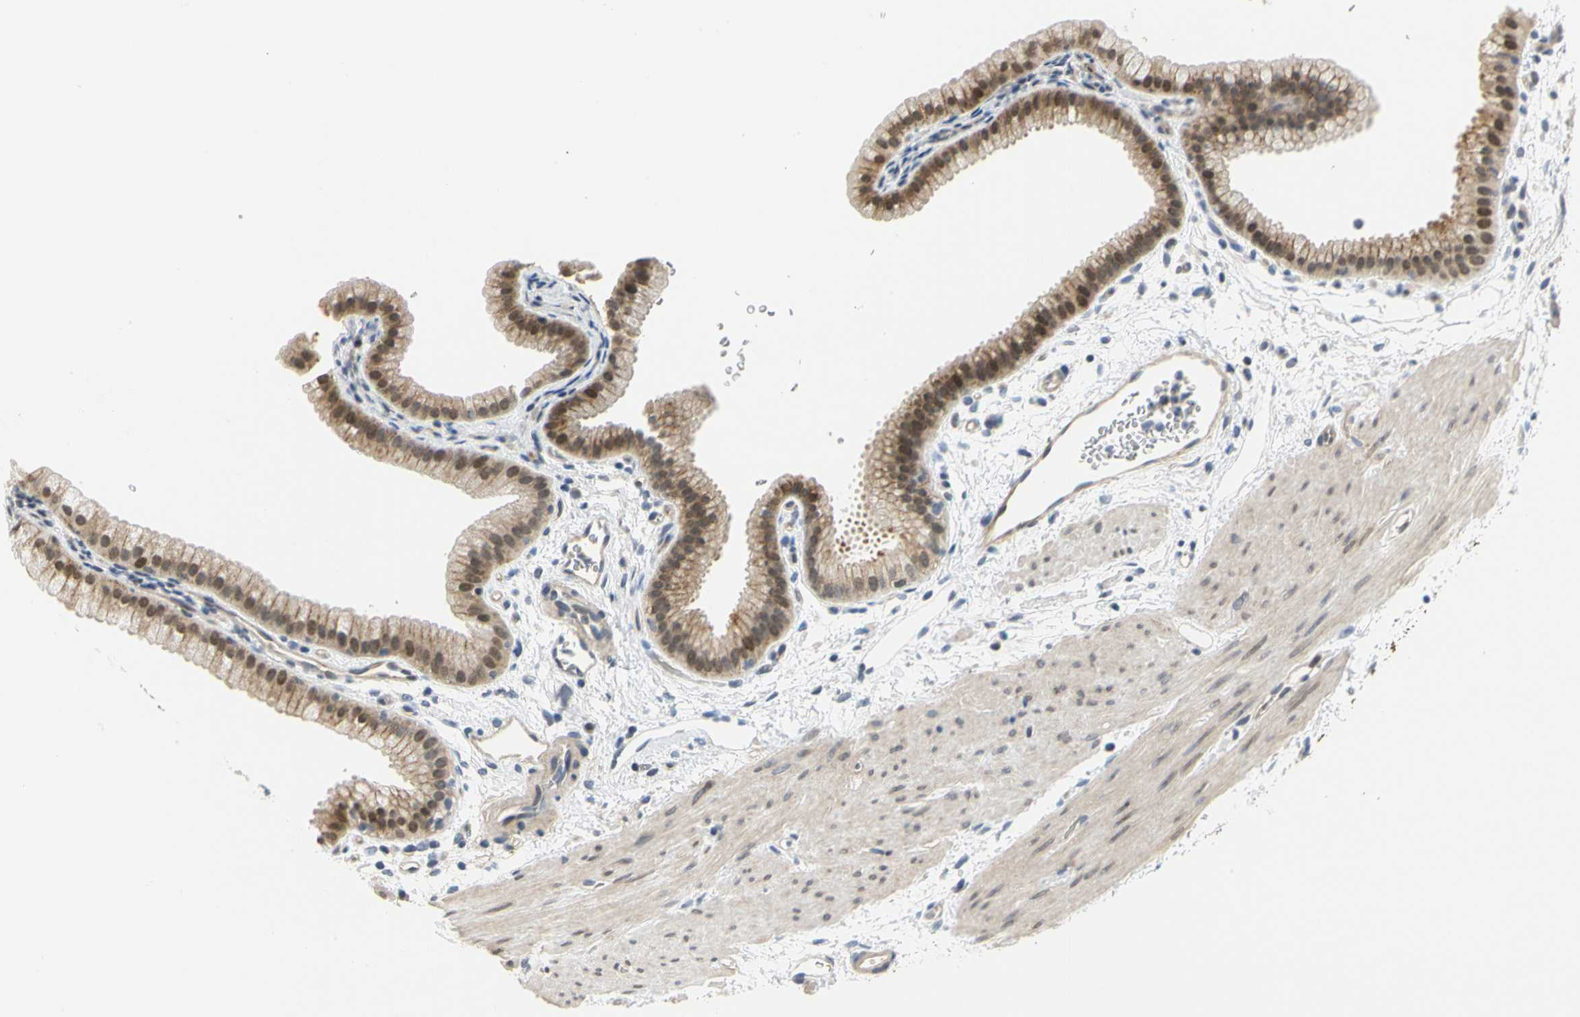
{"staining": {"intensity": "moderate", "quantity": "25%-75%", "location": "cytoplasmic/membranous,nuclear"}, "tissue": "gallbladder", "cell_type": "Glandular cells", "image_type": "normal", "snomed": [{"axis": "morphology", "description": "Normal tissue, NOS"}, {"axis": "topography", "description": "Gallbladder"}], "caption": "Glandular cells display medium levels of moderate cytoplasmic/membranous,nuclear expression in about 25%-75% of cells in unremarkable gallbladder.", "gene": "IMPG2", "patient": {"sex": "female", "age": 64}}